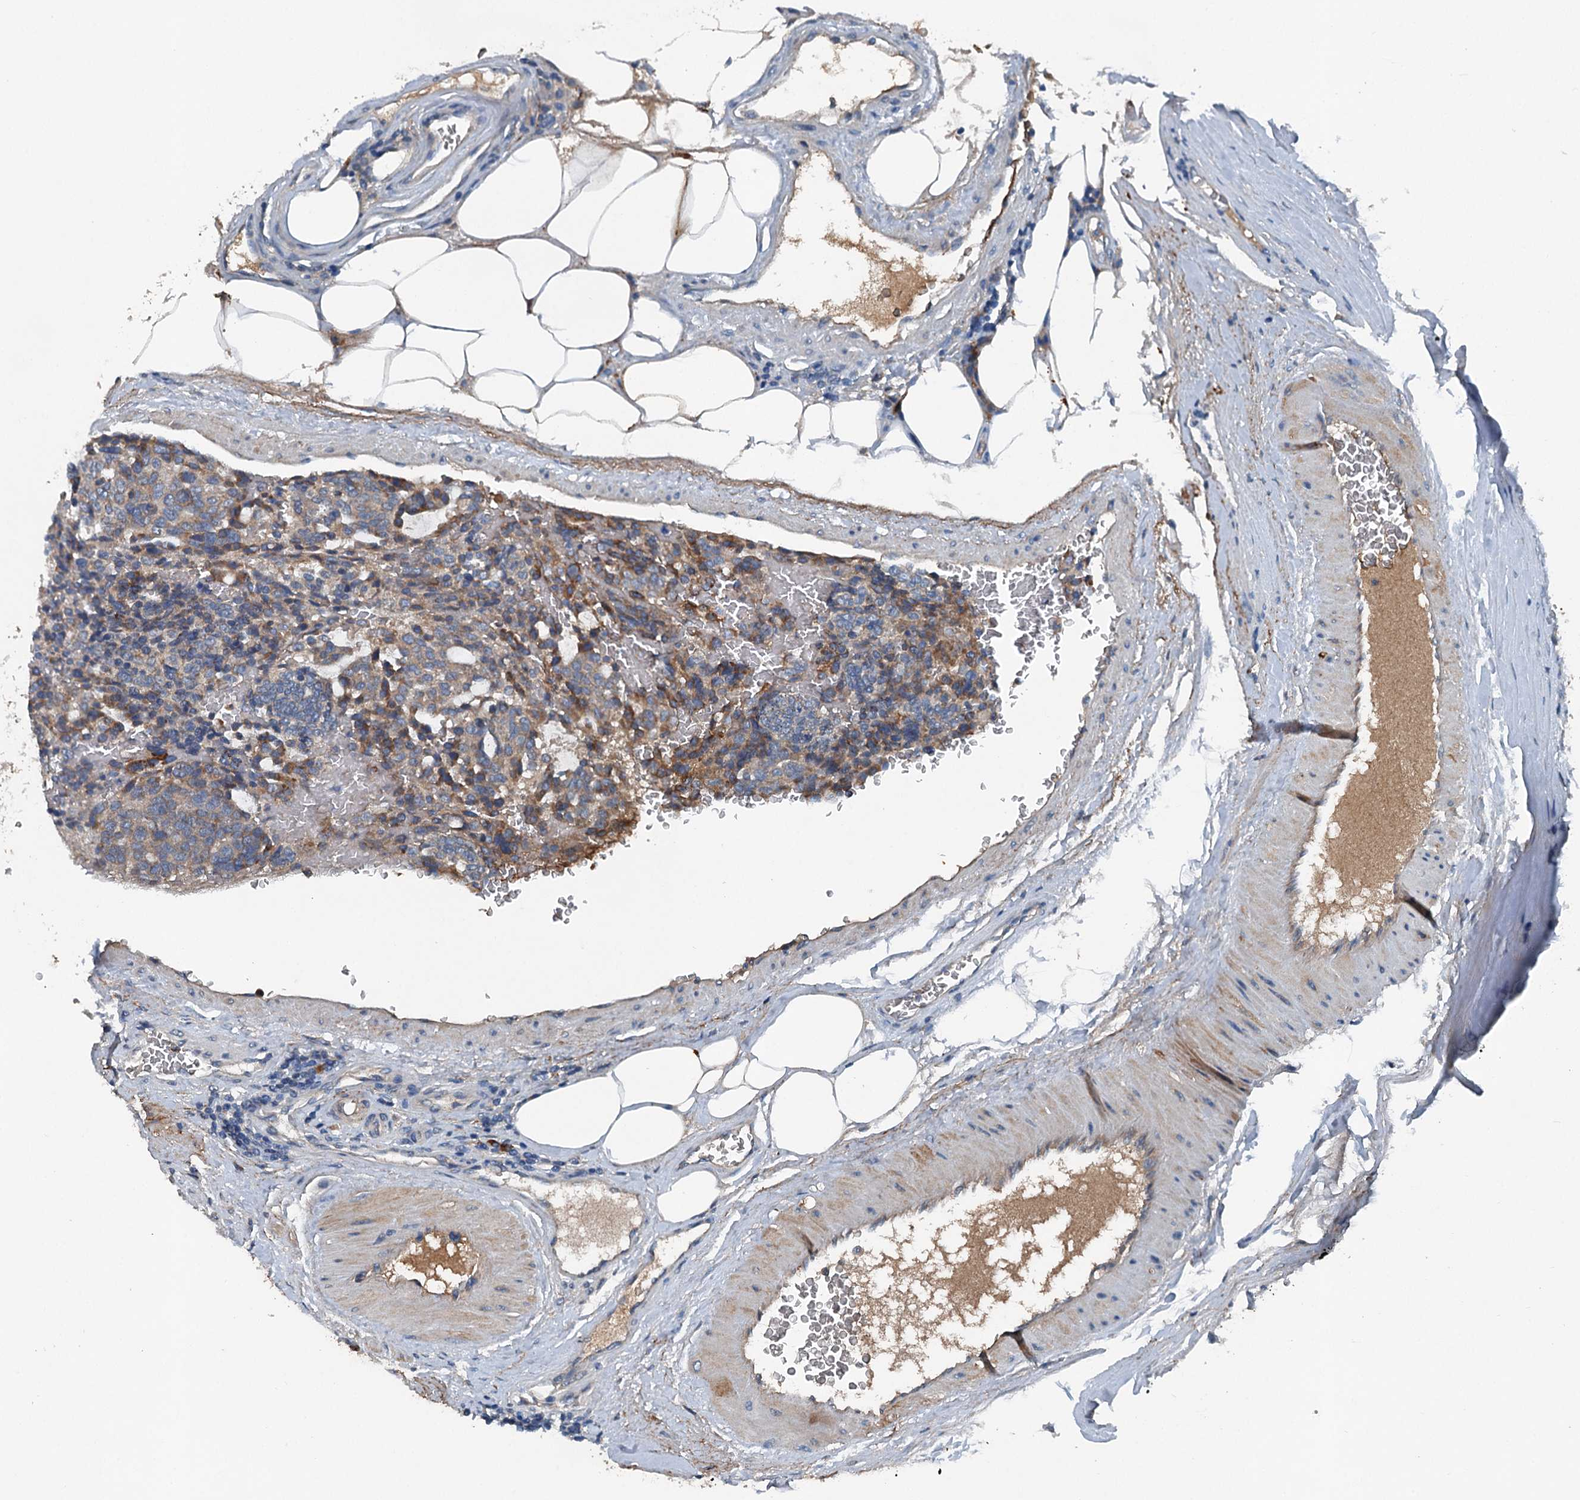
{"staining": {"intensity": "moderate", "quantity": "<25%", "location": "cytoplasmic/membranous"}, "tissue": "carcinoid", "cell_type": "Tumor cells", "image_type": "cancer", "snomed": [{"axis": "morphology", "description": "Carcinoid, malignant, NOS"}, {"axis": "topography", "description": "Pancreas"}], "caption": "Human carcinoid stained with a protein marker demonstrates moderate staining in tumor cells.", "gene": "PDSS1", "patient": {"sex": "female", "age": 54}}